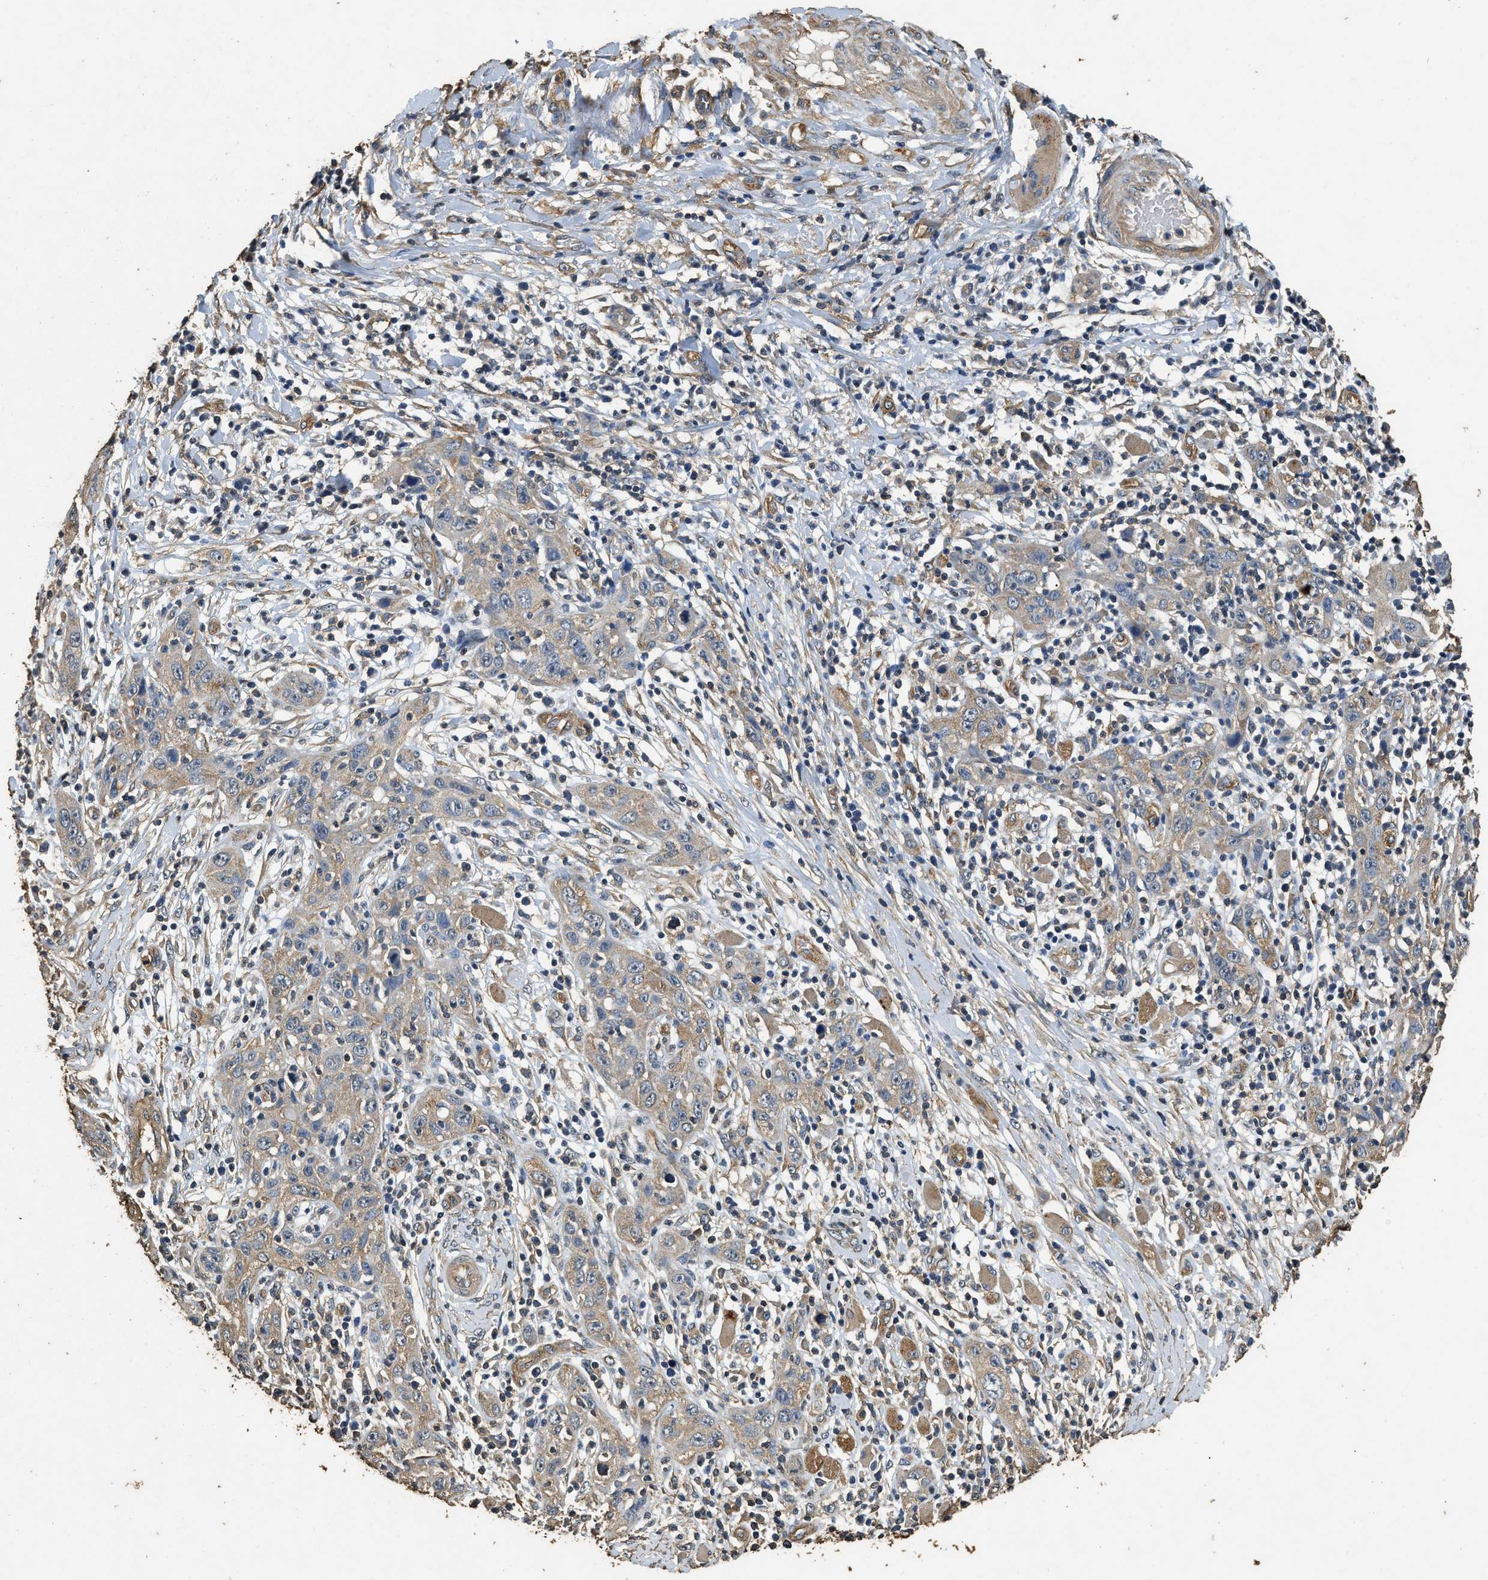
{"staining": {"intensity": "weak", "quantity": "<25%", "location": "cytoplasmic/membranous"}, "tissue": "skin cancer", "cell_type": "Tumor cells", "image_type": "cancer", "snomed": [{"axis": "morphology", "description": "Squamous cell carcinoma, NOS"}, {"axis": "topography", "description": "Skin"}], "caption": "A high-resolution photomicrograph shows immunohistochemistry (IHC) staining of skin squamous cell carcinoma, which displays no significant positivity in tumor cells.", "gene": "MIB1", "patient": {"sex": "female", "age": 88}}